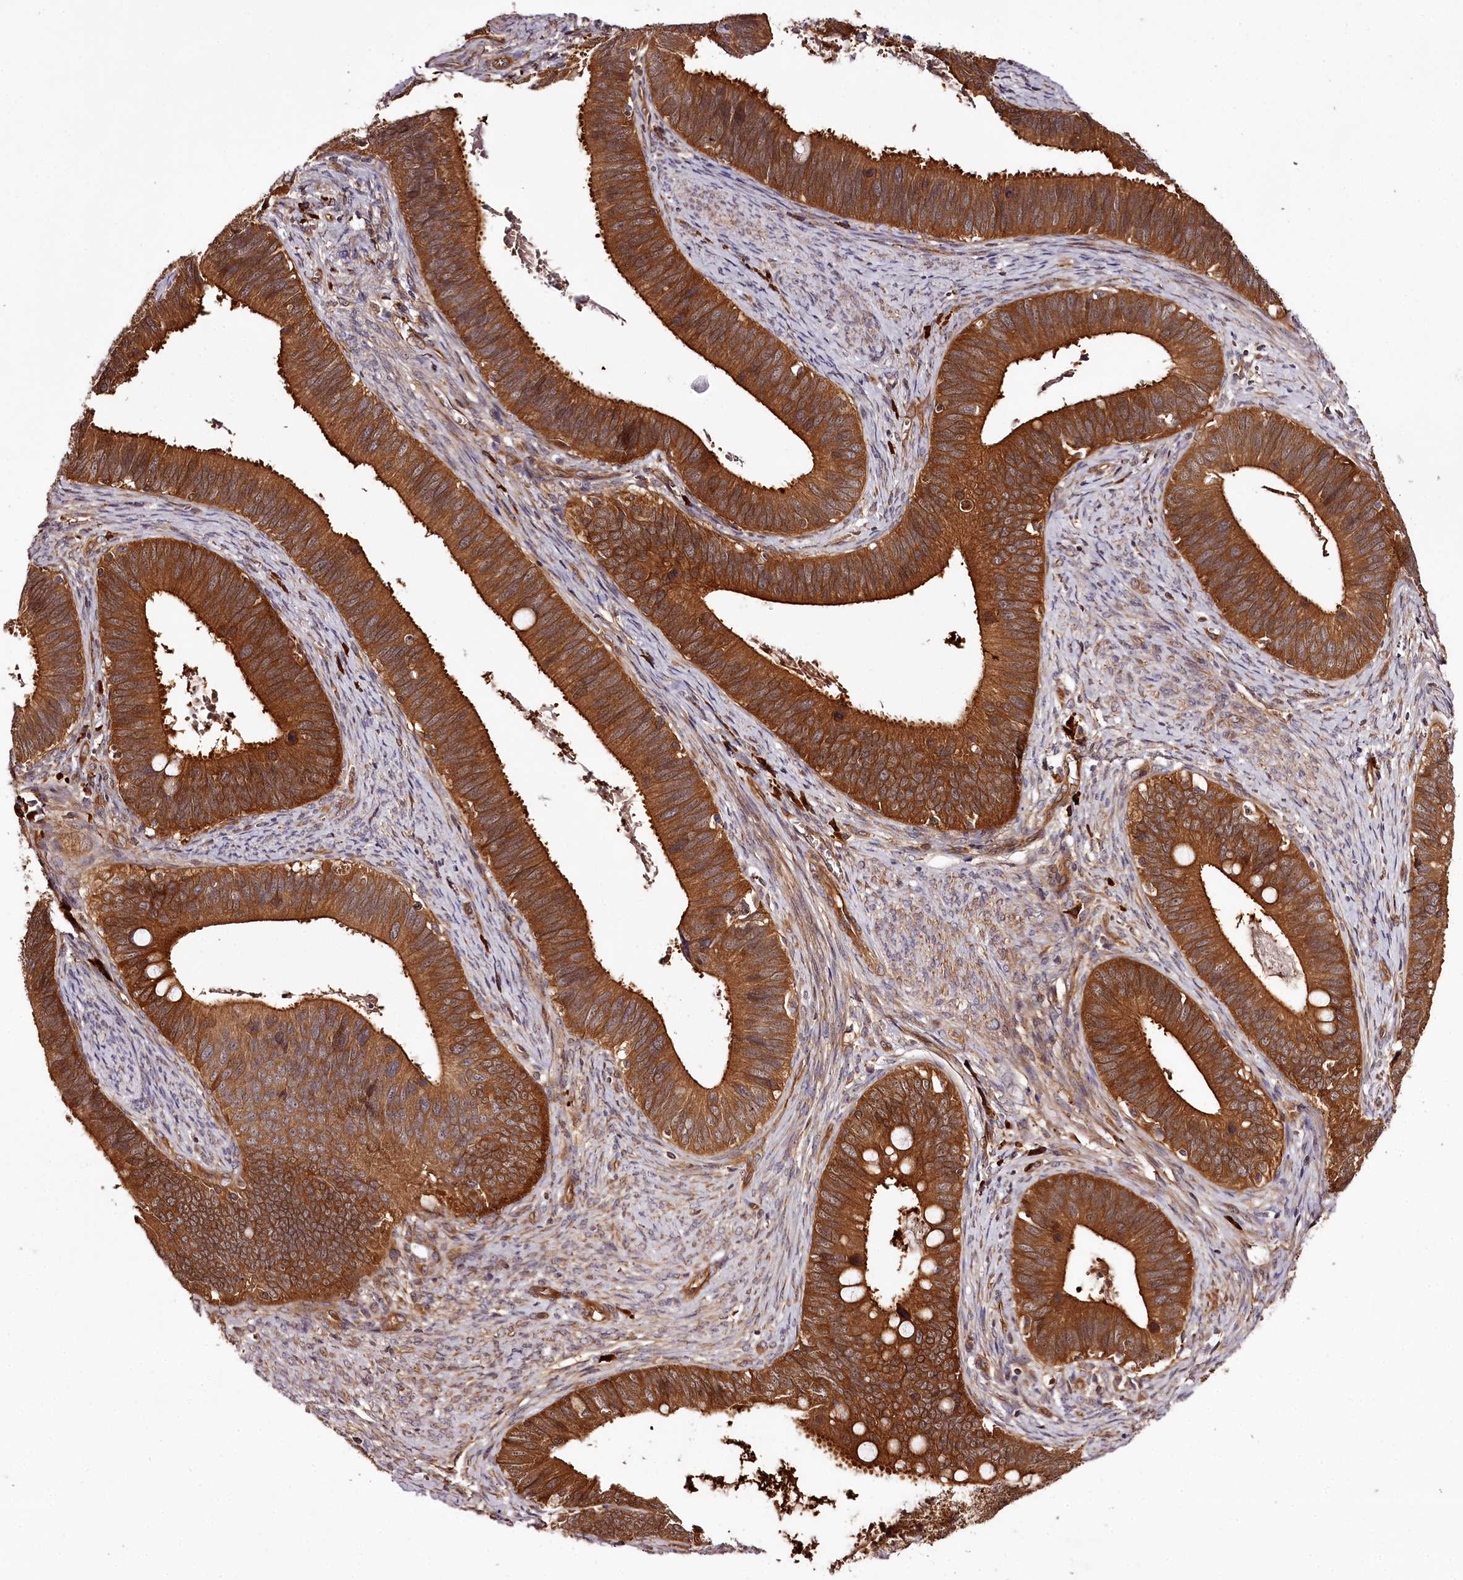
{"staining": {"intensity": "strong", "quantity": ">75%", "location": "cytoplasmic/membranous"}, "tissue": "cervical cancer", "cell_type": "Tumor cells", "image_type": "cancer", "snomed": [{"axis": "morphology", "description": "Adenocarcinoma, NOS"}, {"axis": "topography", "description": "Cervix"}], "caption": "Immunohistochemistry (IHC) of cervical cancer reveals high levels of strong cytoplasmic/membranous positivity in about >75% of tumor cells.", "gene": "TARS1", "patient": {"sex": "female", "age": 42}}